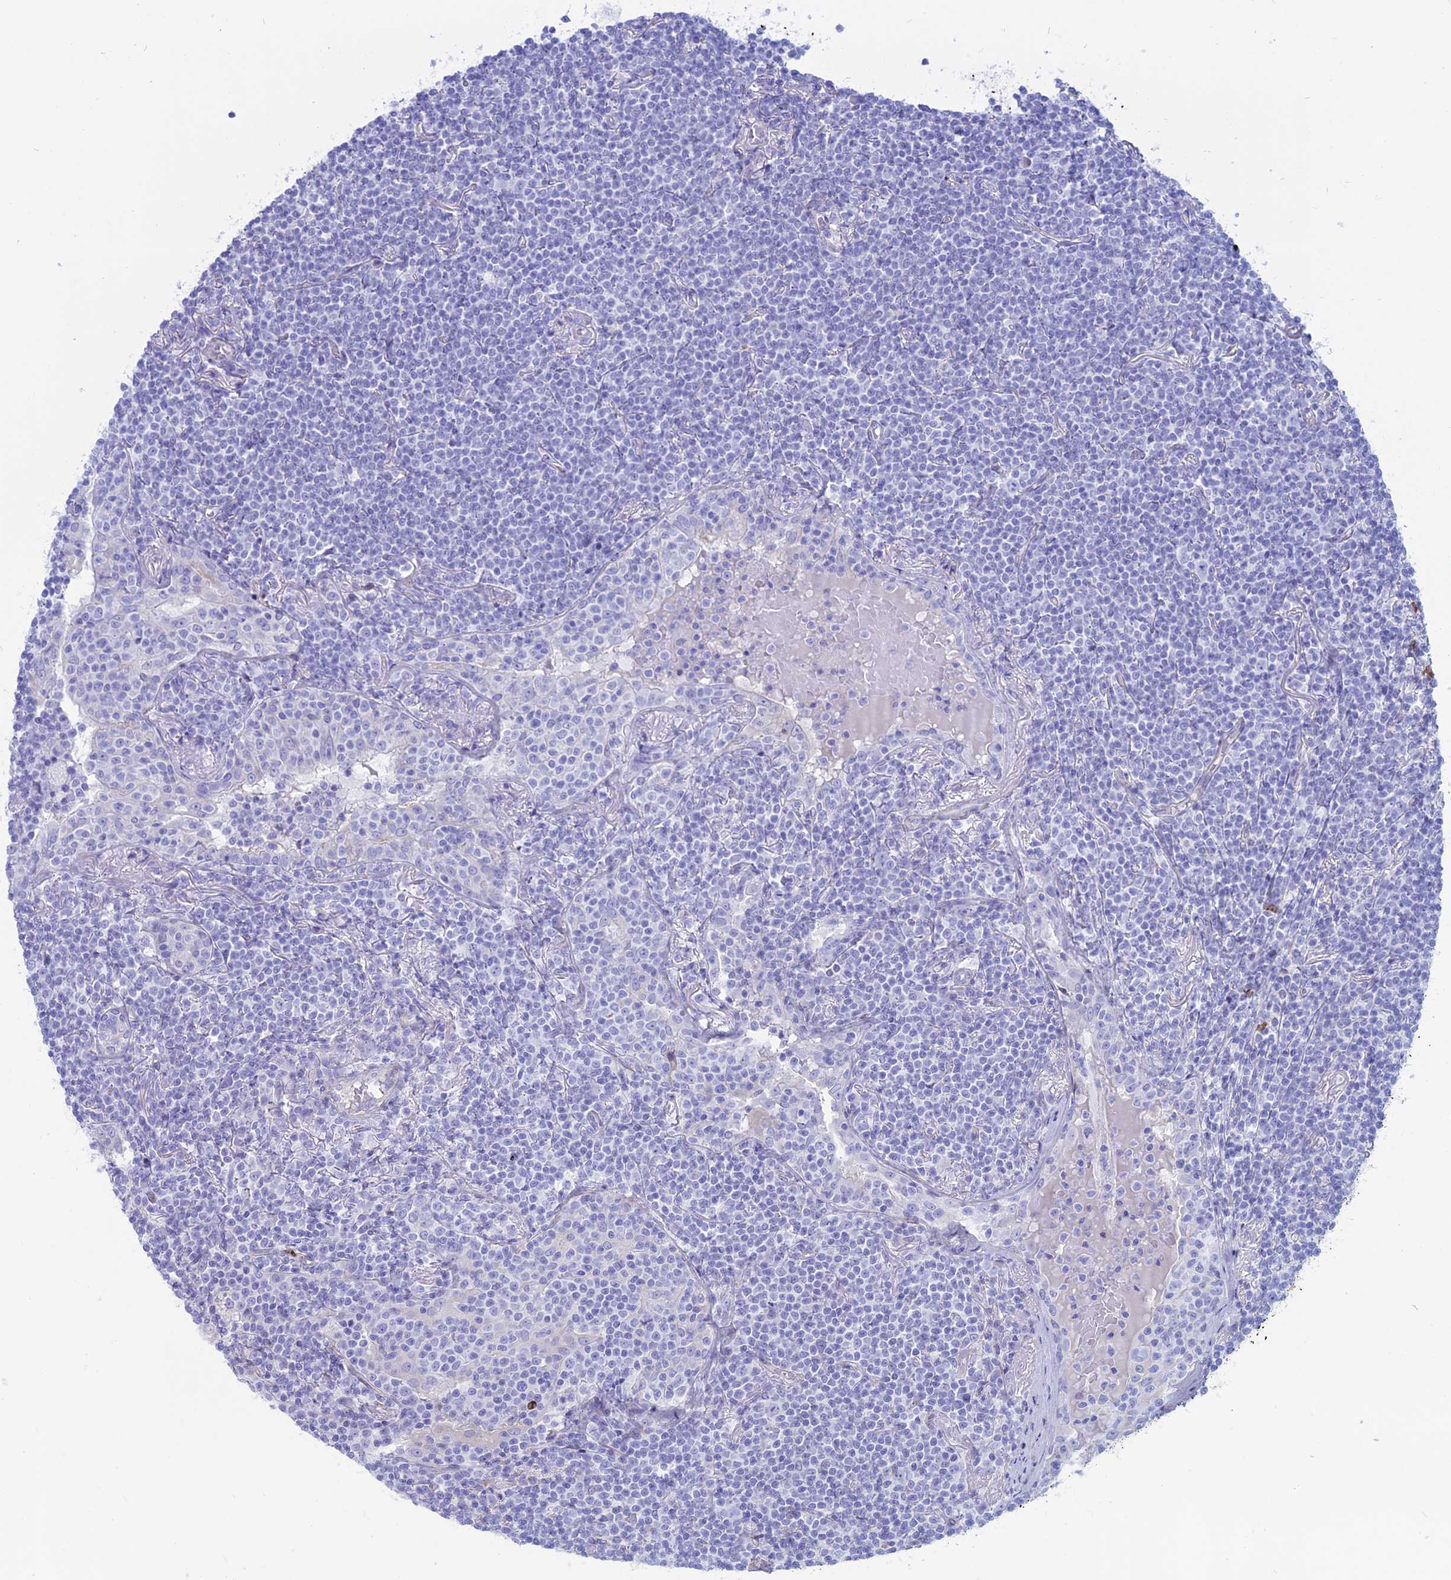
{"staining": {"intensity": "negative", "quantity": "none", "location": "none"}, "tissue": "lymphoma", "cell_type": "Tumor cells", "image_type": "cancer", "snomed": [{"axis": "morphology", "description": "Malignant lymphoma, non-Hodgkin's type, Low grade"}, {"axis": "topography", "description": "Lung"}], "caption": "Tumor cells are negative for brown protein staining in lymphoma.", "gene": "OR2AE1", "patient": {"sex": "female", "age": 71}}